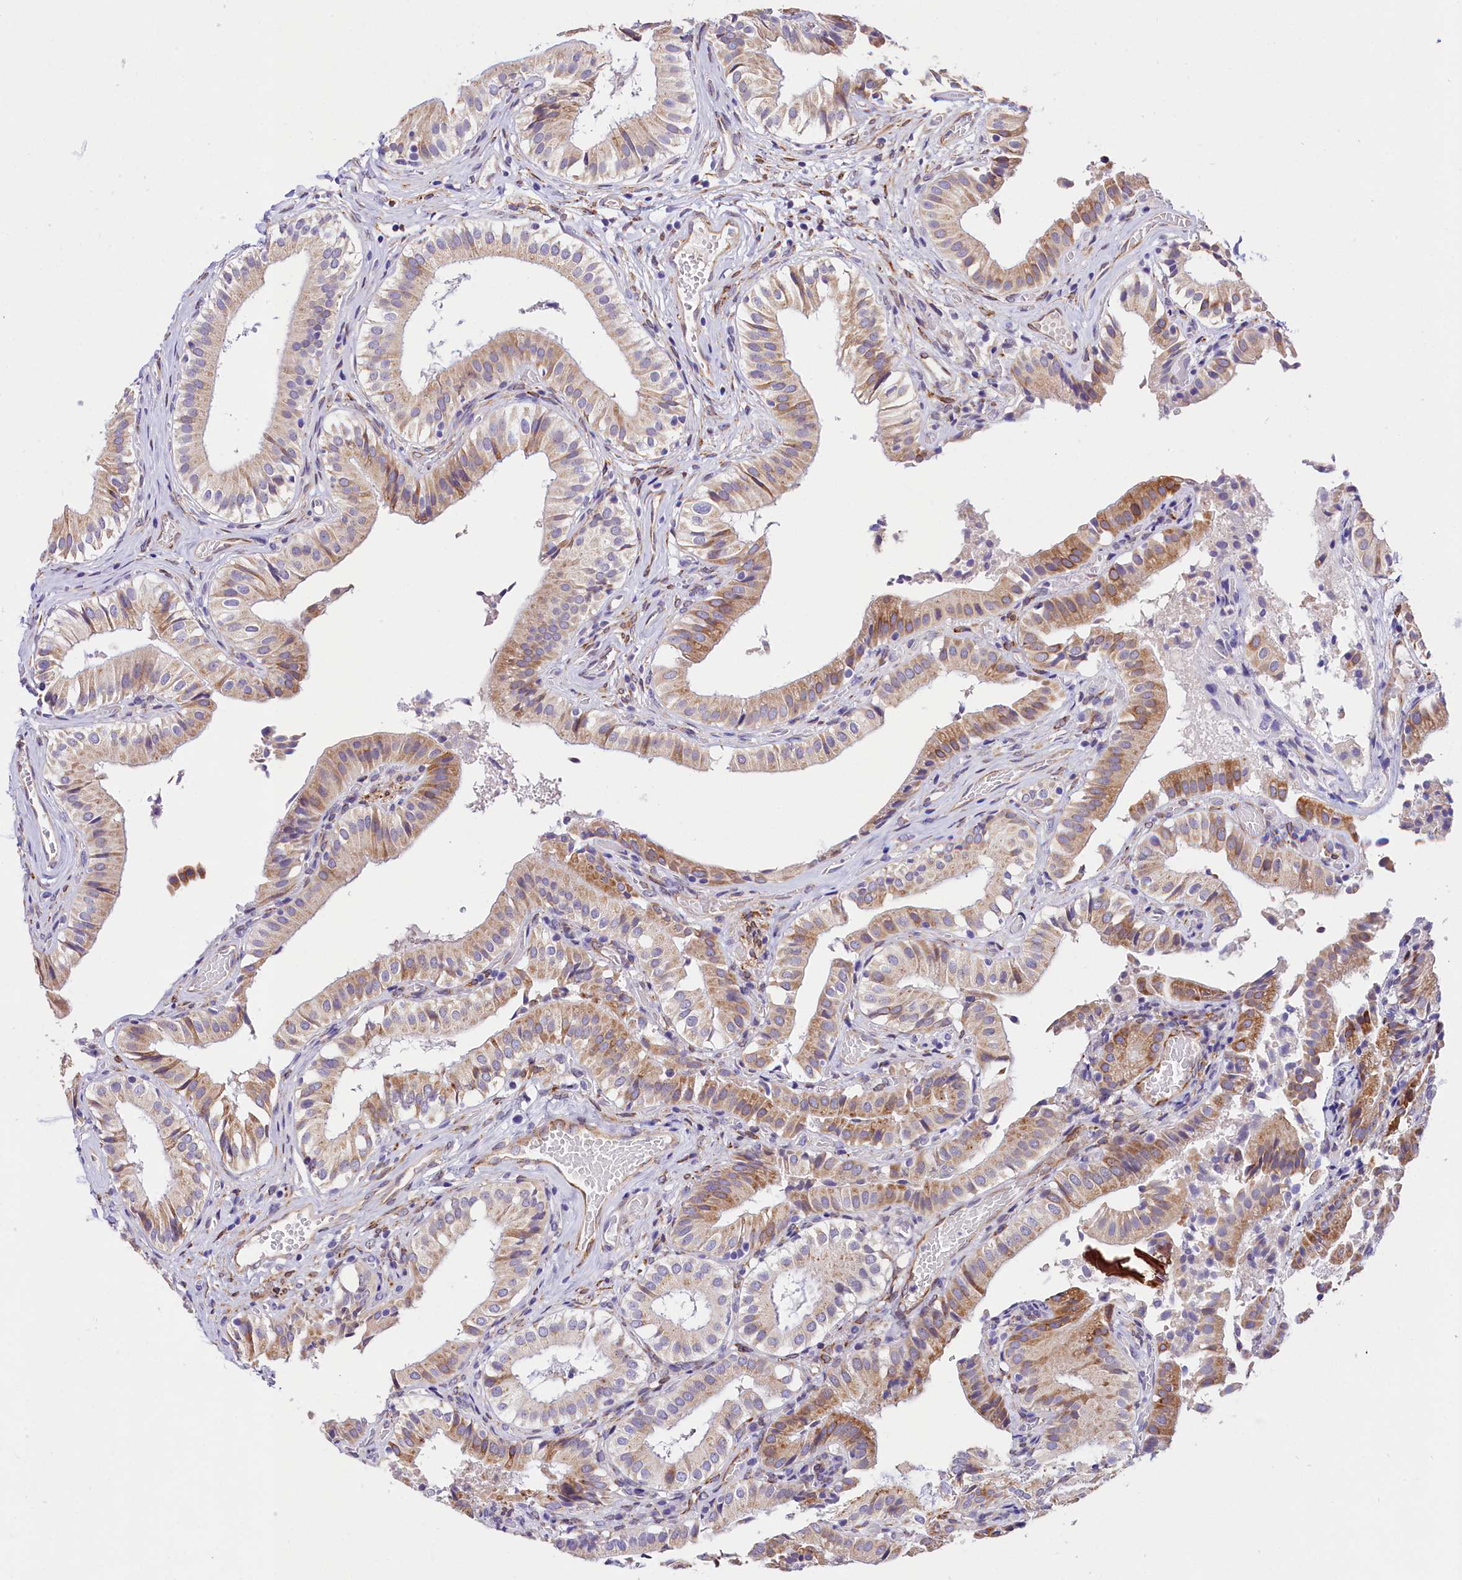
{"staining": {"intensity": "moderate", "quantity": "25%-75%", "location": "cytoplasmic/membranous"}, "tissue": "gallbladder", "cell_type": "Glandular cells", "image_type": "normal", "snomed": [{"axis": "morphology", "description": "Normal tissue, NOS"}, {"axis": "topography", "description": "Gallbladder"}], "caption": "Immunohistochemistry (IHC) (DAB) staining of unremarkable gallbladder exhibits moderate cytoplasmic/membranous protein expression in approximately 25%-75% of glandular cells.", "gene": "ITGA1", "patient": {"sex": "female", "age": 47}}